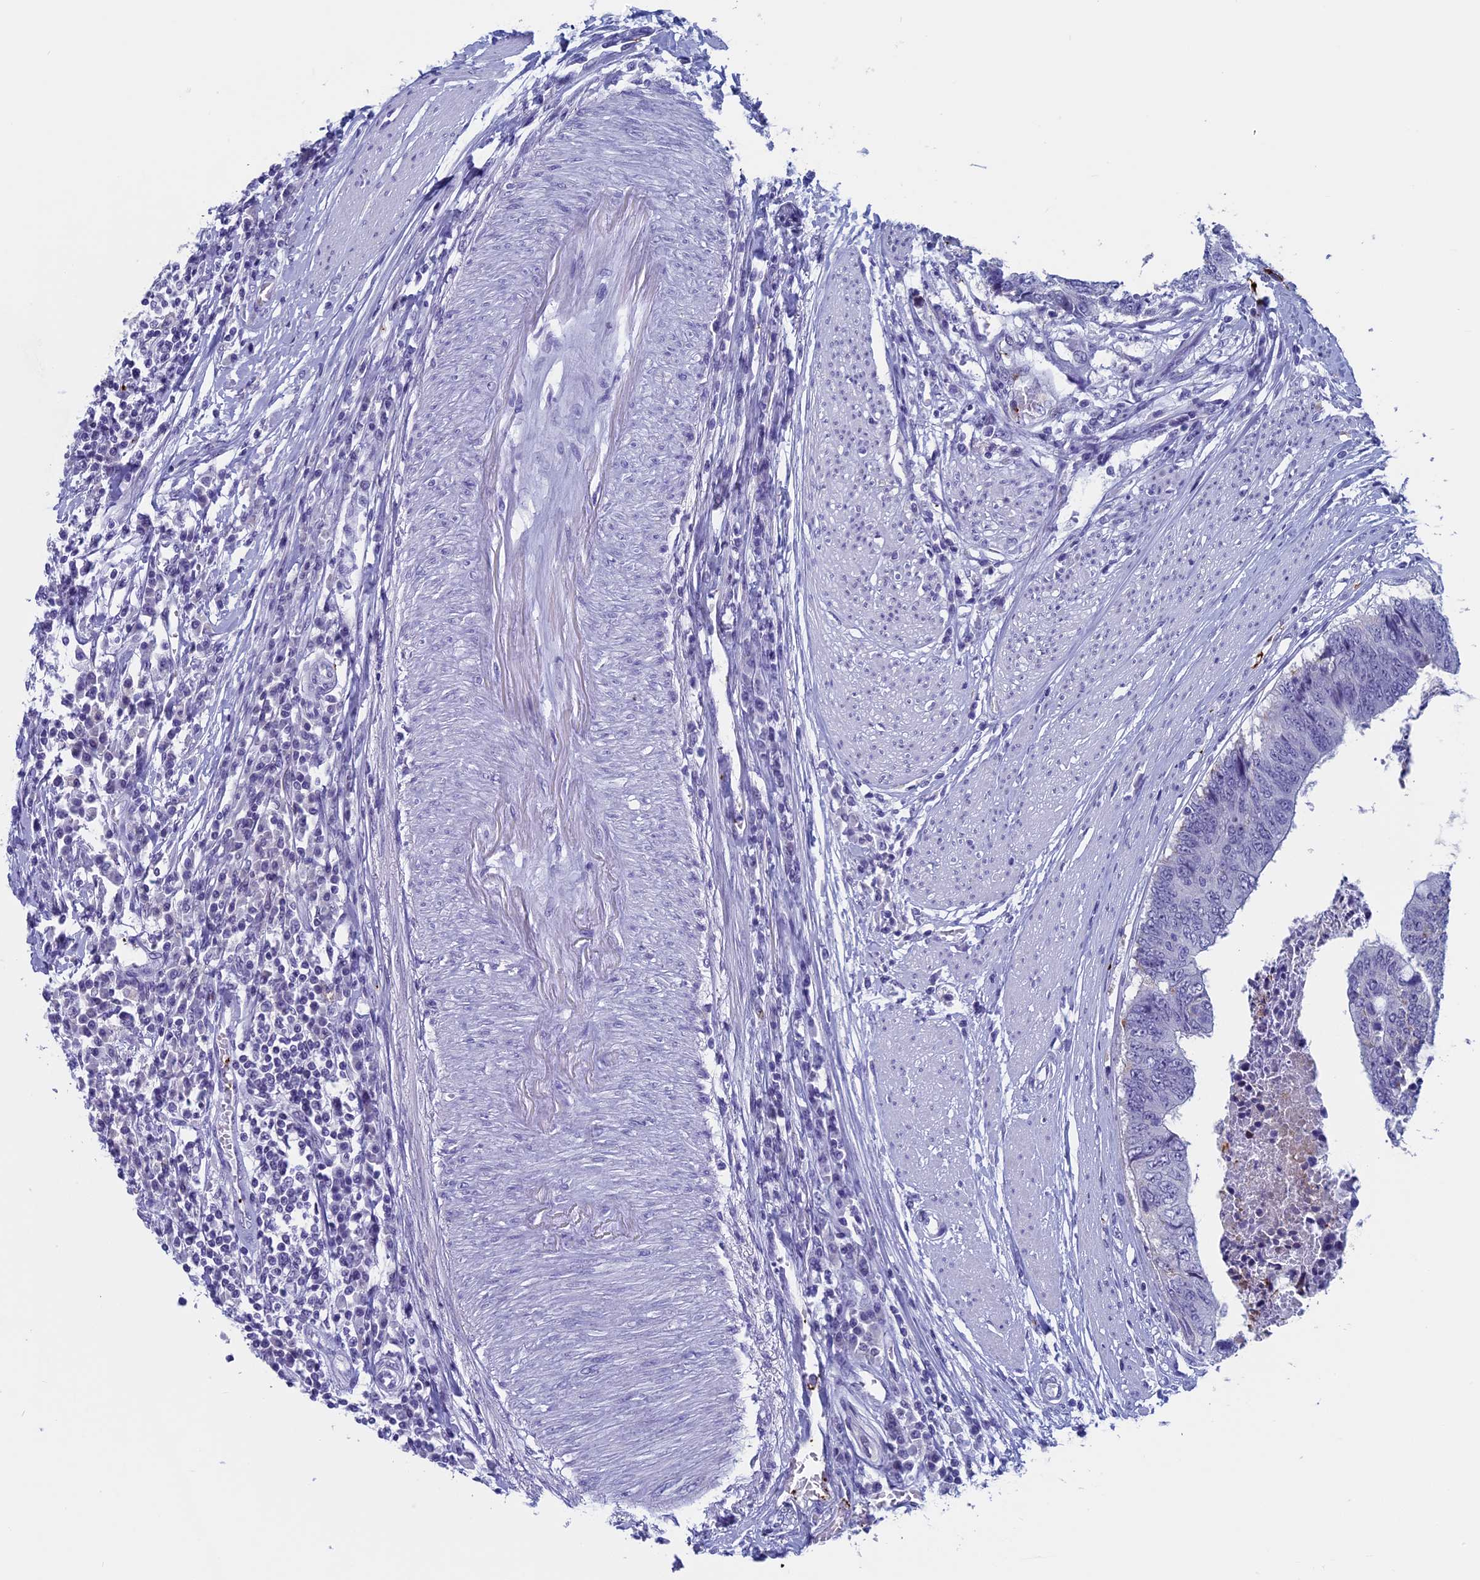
{"staining": {"intensity": "negative", "quantity": "none", "location": "none"}, "tissue": "colorectal cancer", "cell_type": "Tumor cells", "image_type": "cancer", "snomed": [{"axis": "morphology", "description": "Adenocarcinoma, NOS"}, {"axis": "topography", "description": "Rectum"}], "caption": "Image shows no significant protein positivity in tumor cells of colorectal cancer. (Brightfield microscopy of DAB immunohistochemistry (IHC) at high magnification).", "gene": "AIFM2", "patient": {"sex": "male", "age": 84}}